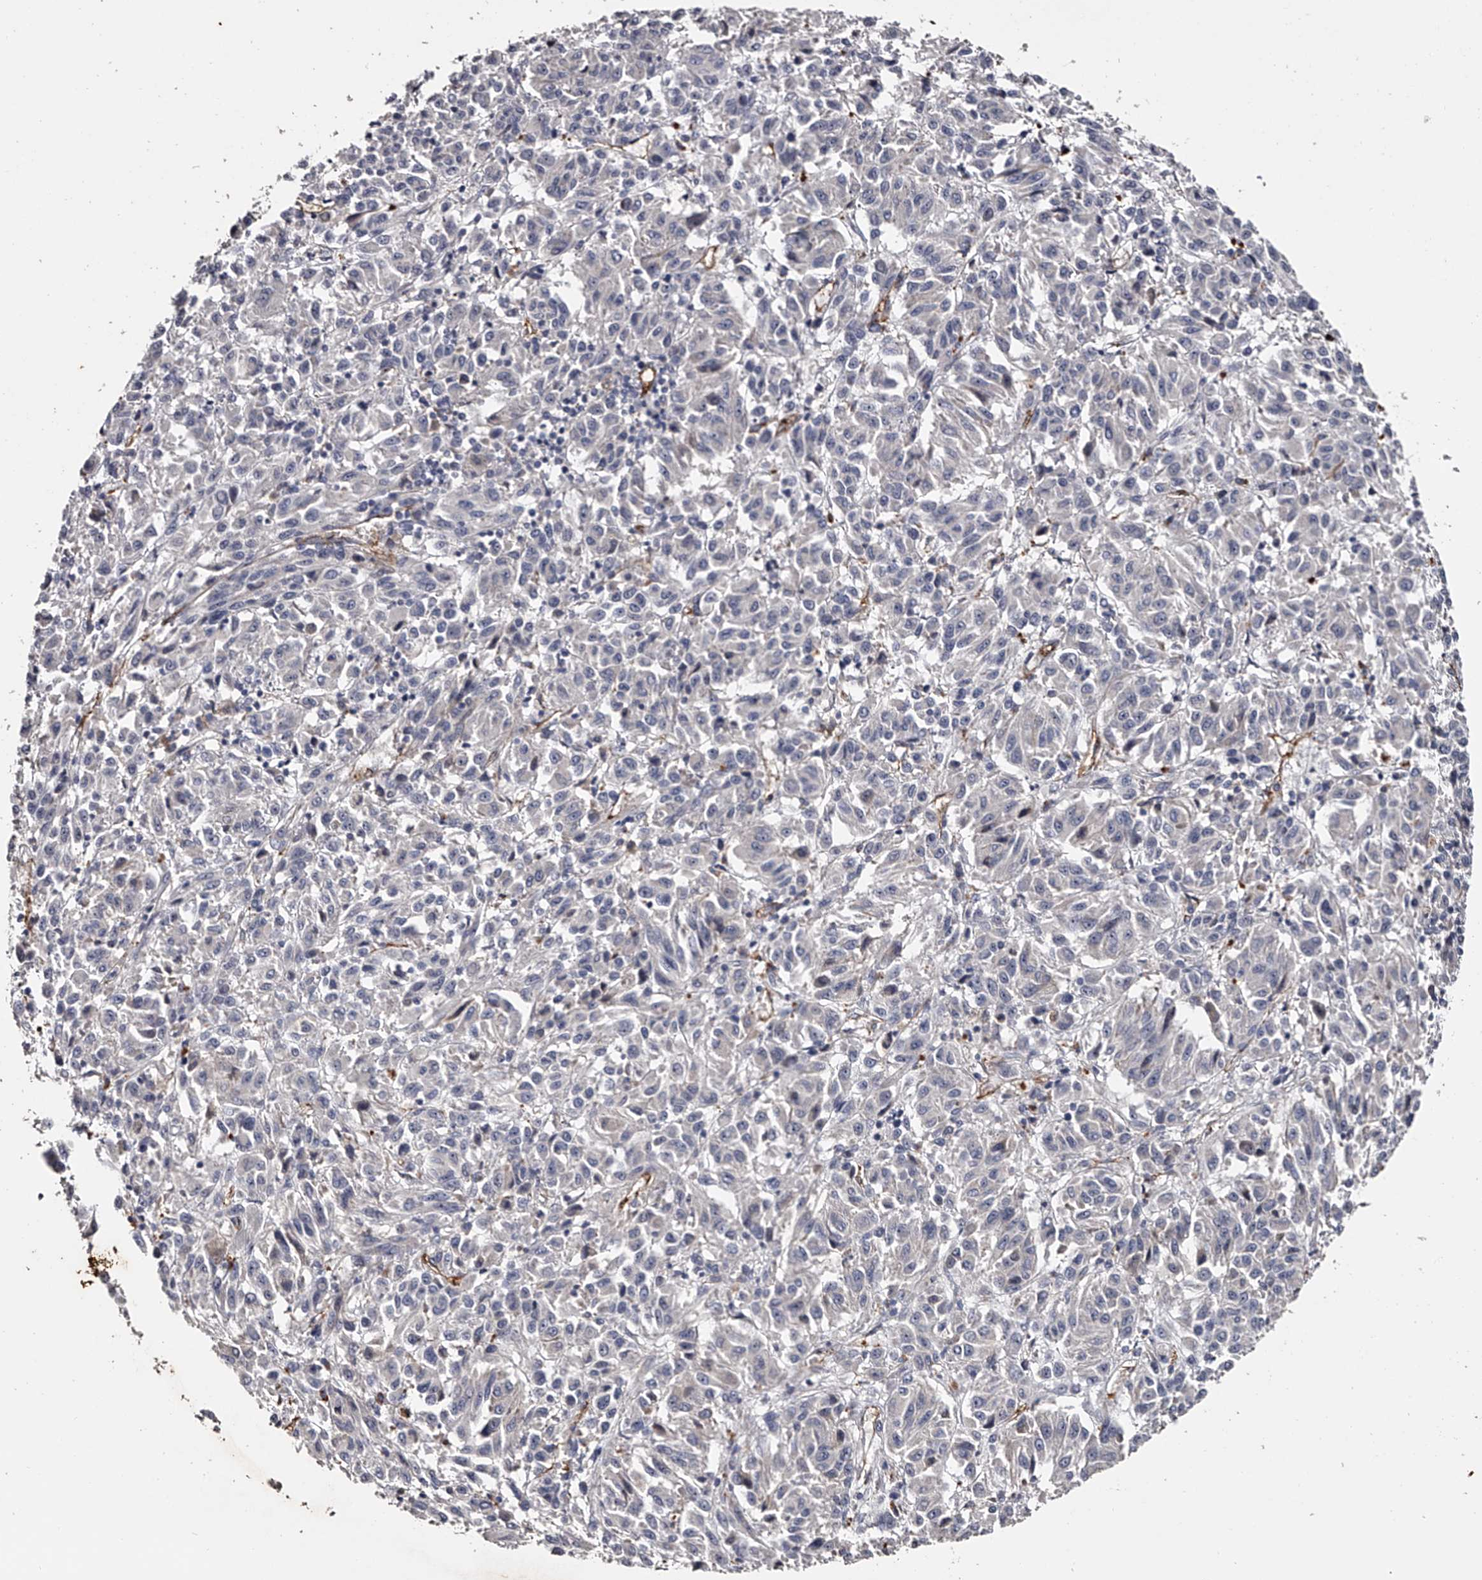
{"staining": {"intensity": "negative", "quantity": "none", "location": "none"}, "tissue": "melanoma", "cell_type": "Tumor cells", "image_type": "cancer", "snomed": [{"axis": "morphology", "description": "Malignant melanoma, Metastatic site"}, {"axis": "topography", "description": "Lung"}], "caption": "Protein analysis of malignant melanoma (metastatic site) reveals no significant positivity in tumor cells. Brightfield microscopy of IHC stained with DAB (3,3'-diaminobenzidine) (brown) and hematoxylin (blue), captured at high magnification.", "gene": "MDN1", "patient": {"sex": "male", "age": 64}}